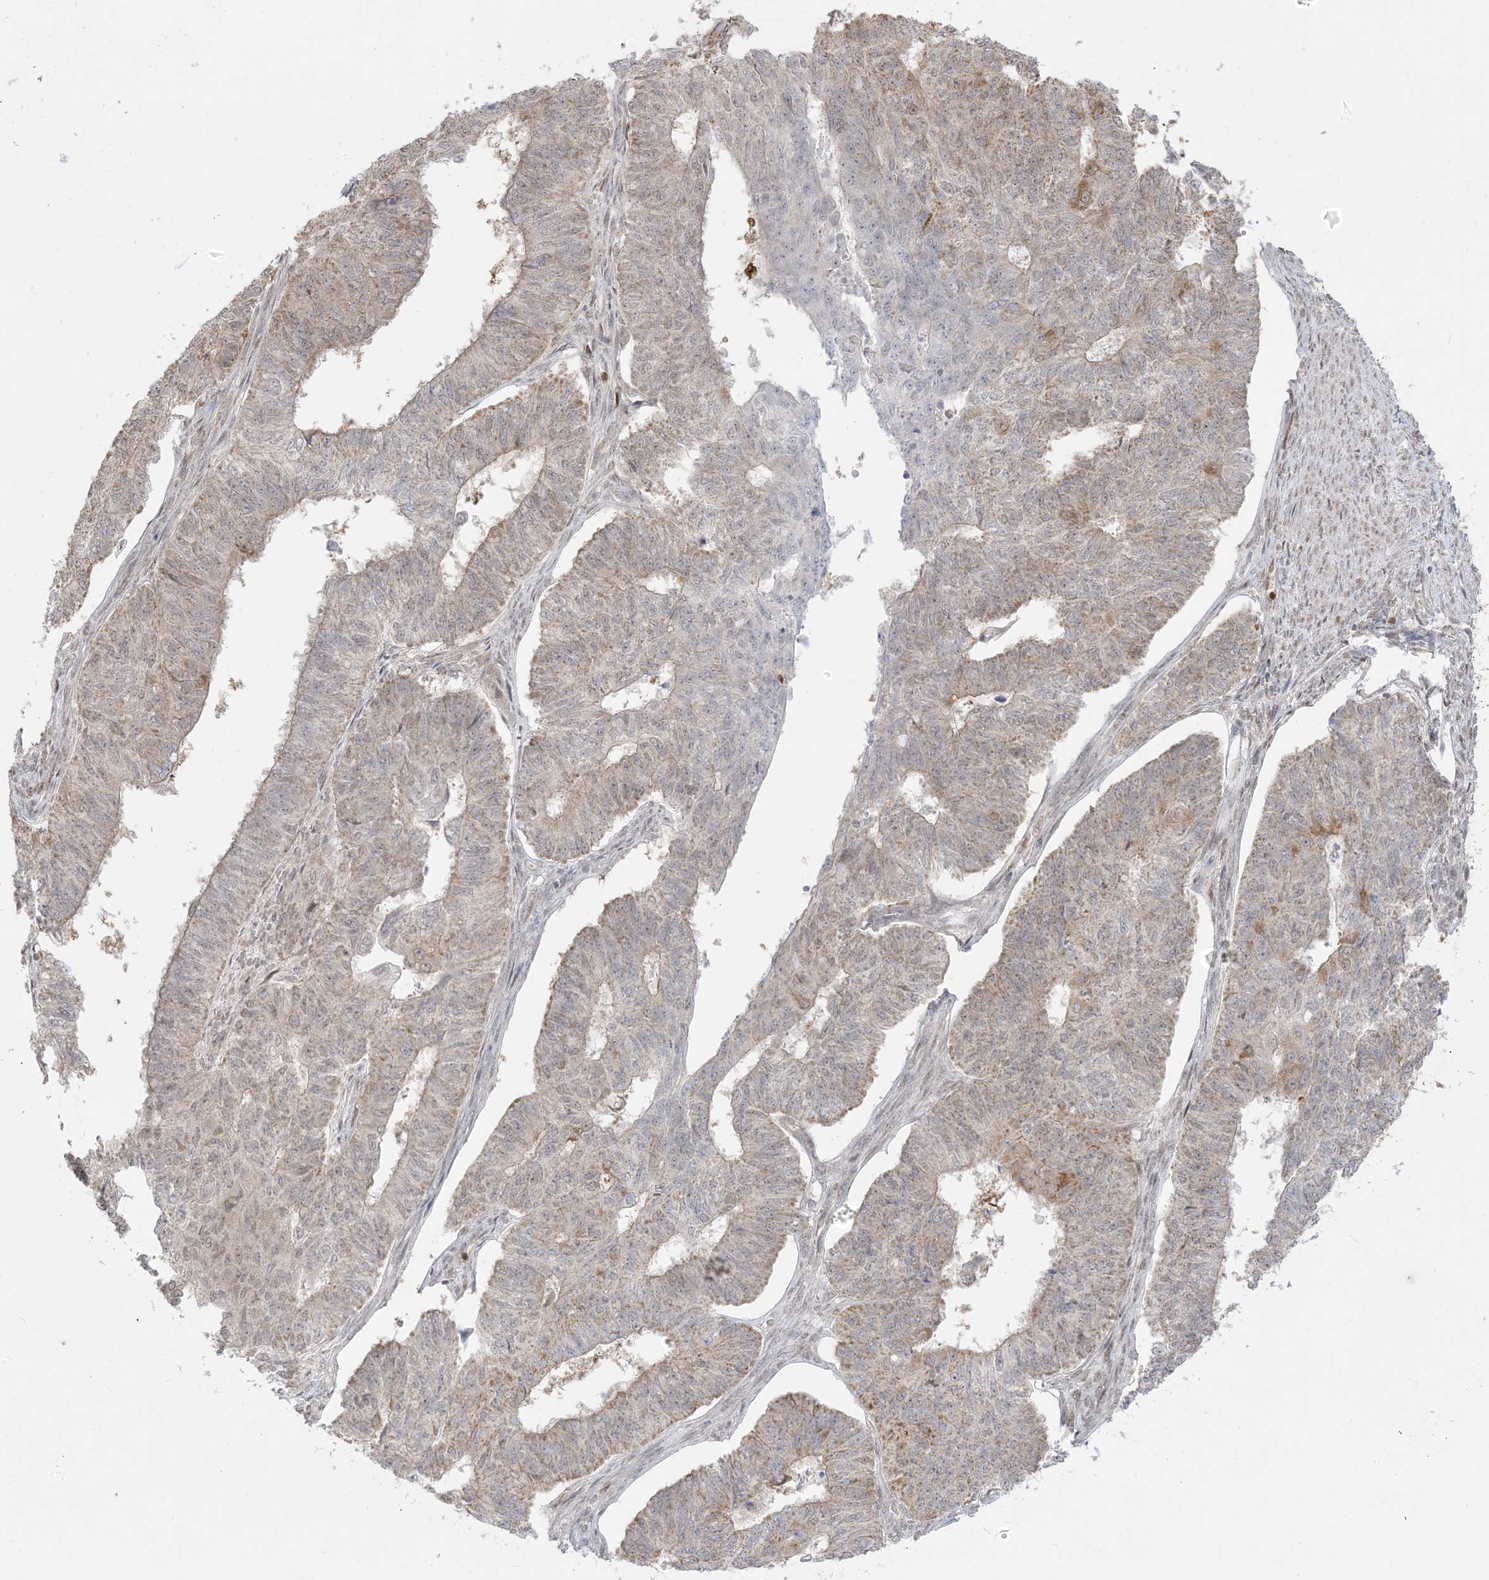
{"staining": {"intensity": "weak", "quantity": "25%-75%", "location": "cytoplasmic/membranous,nuclear"}, "tissue": "endometrial cancer", "cell_type": "Tumor cells", "image_type": "cancer", "snomed": [{"axis": "morphology", "description": "Adenocarcinoma, NOS"}, {"axis": "topography", "description": "Endometrium"}], "caption": "Protein analysis of adenocarcinoma (endometrial) tissue reveals weak cytoplasmic/membranous and nuclear expression in approximately 25%-75% of tumor cells. The protein of interest is shown in brown color, while the nuclei are stained blue.", "gene": "KANSL3", "patient": {"sex": "female", "age": 32}}